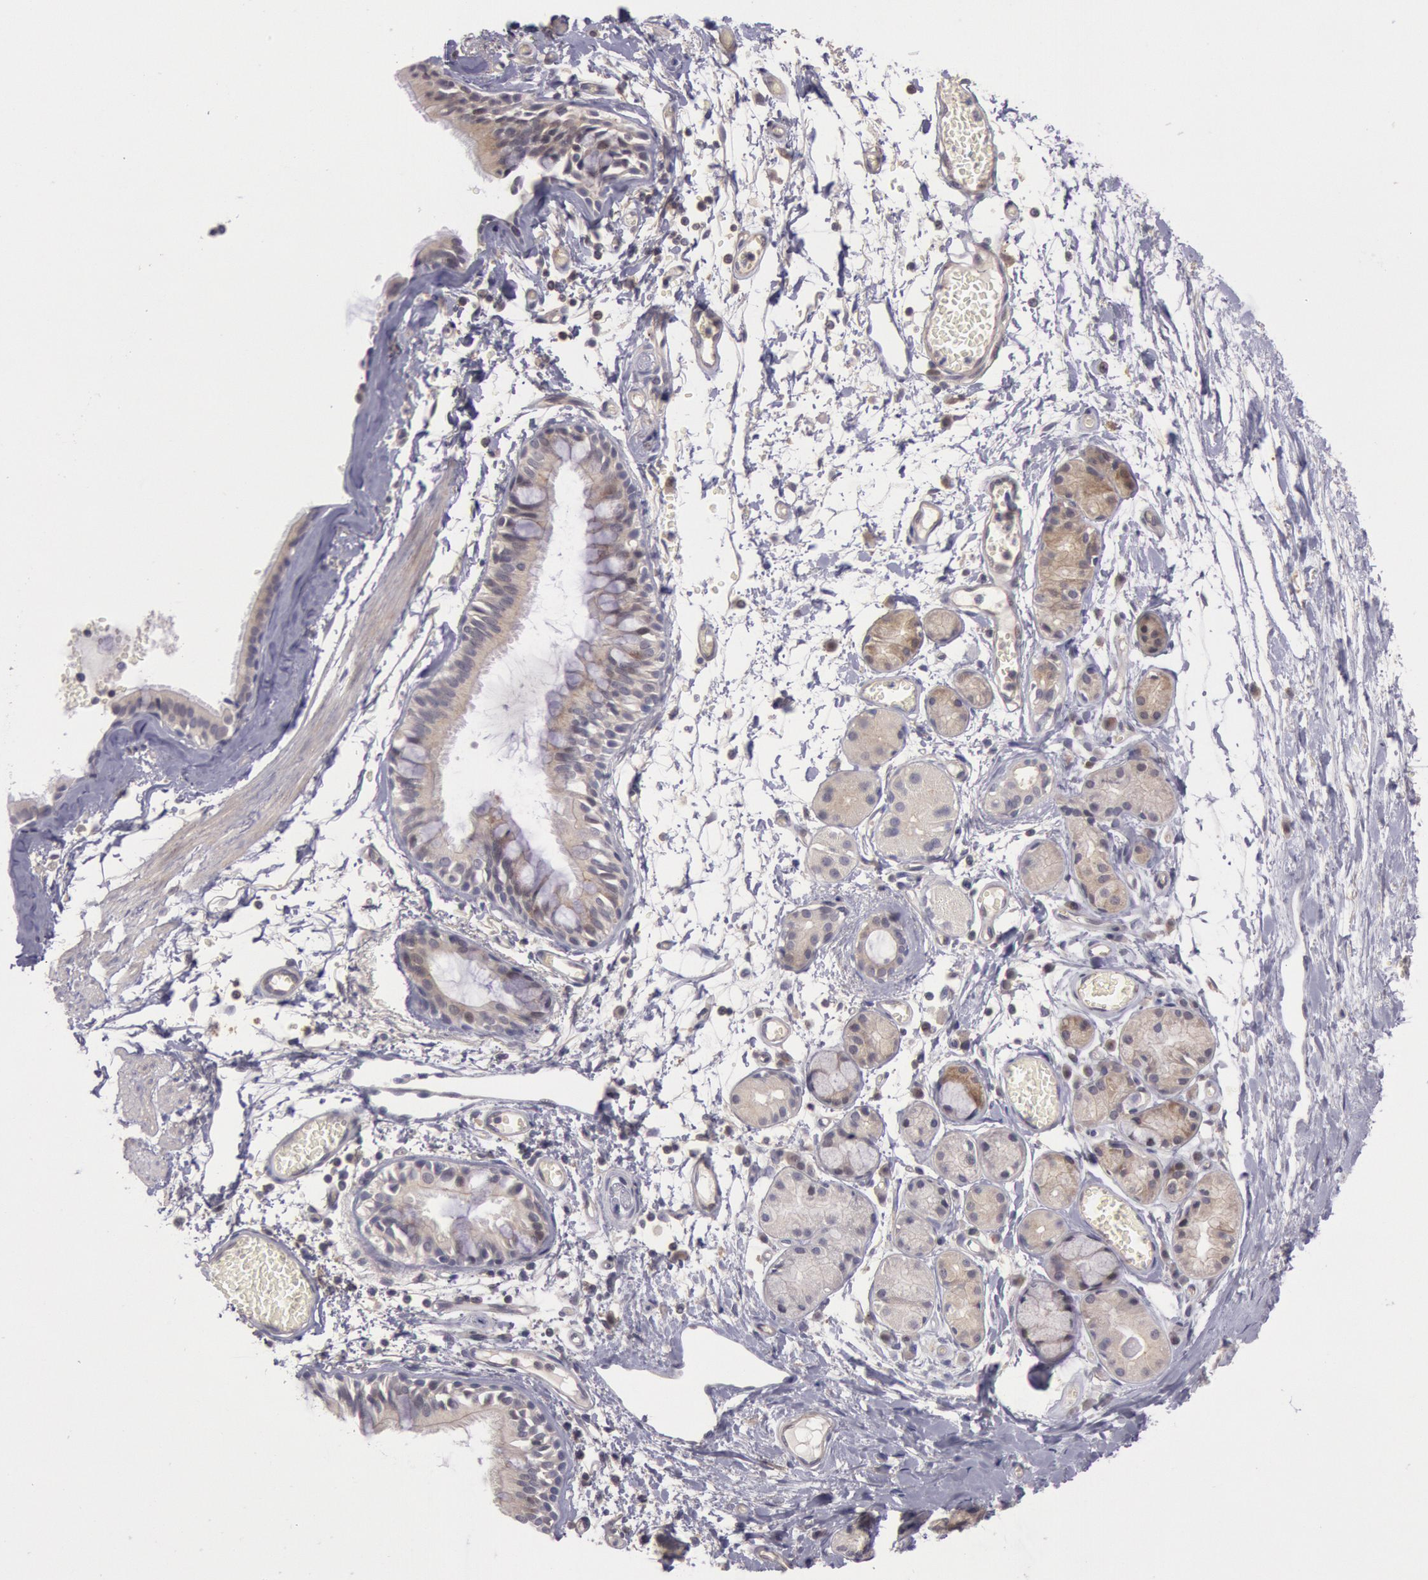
{"staining": {"intensity": "weak", "quantity": ">75%", "location": "cytoplasmic/membranous"}, "tissue": "bronchus", "cell_type": "Respiratory epithelial cells", "image_type": "normal", "snomed": [{"axis": "morphology", "description": "Normal tissue, NOS"}, {"axis": "topography", "description": "Bronchus"}, {"axis": "topography", "description": "Lung"}], "caption": "Bronchus stained for a protein reveals weak cytoplasmic/membranous positivity in respiratory epithelial cells. (DAB IHC with brightfield microscopy, high magnification).", "gene": "TRIB2", "patient": {"sex": "female", "age": 56}}